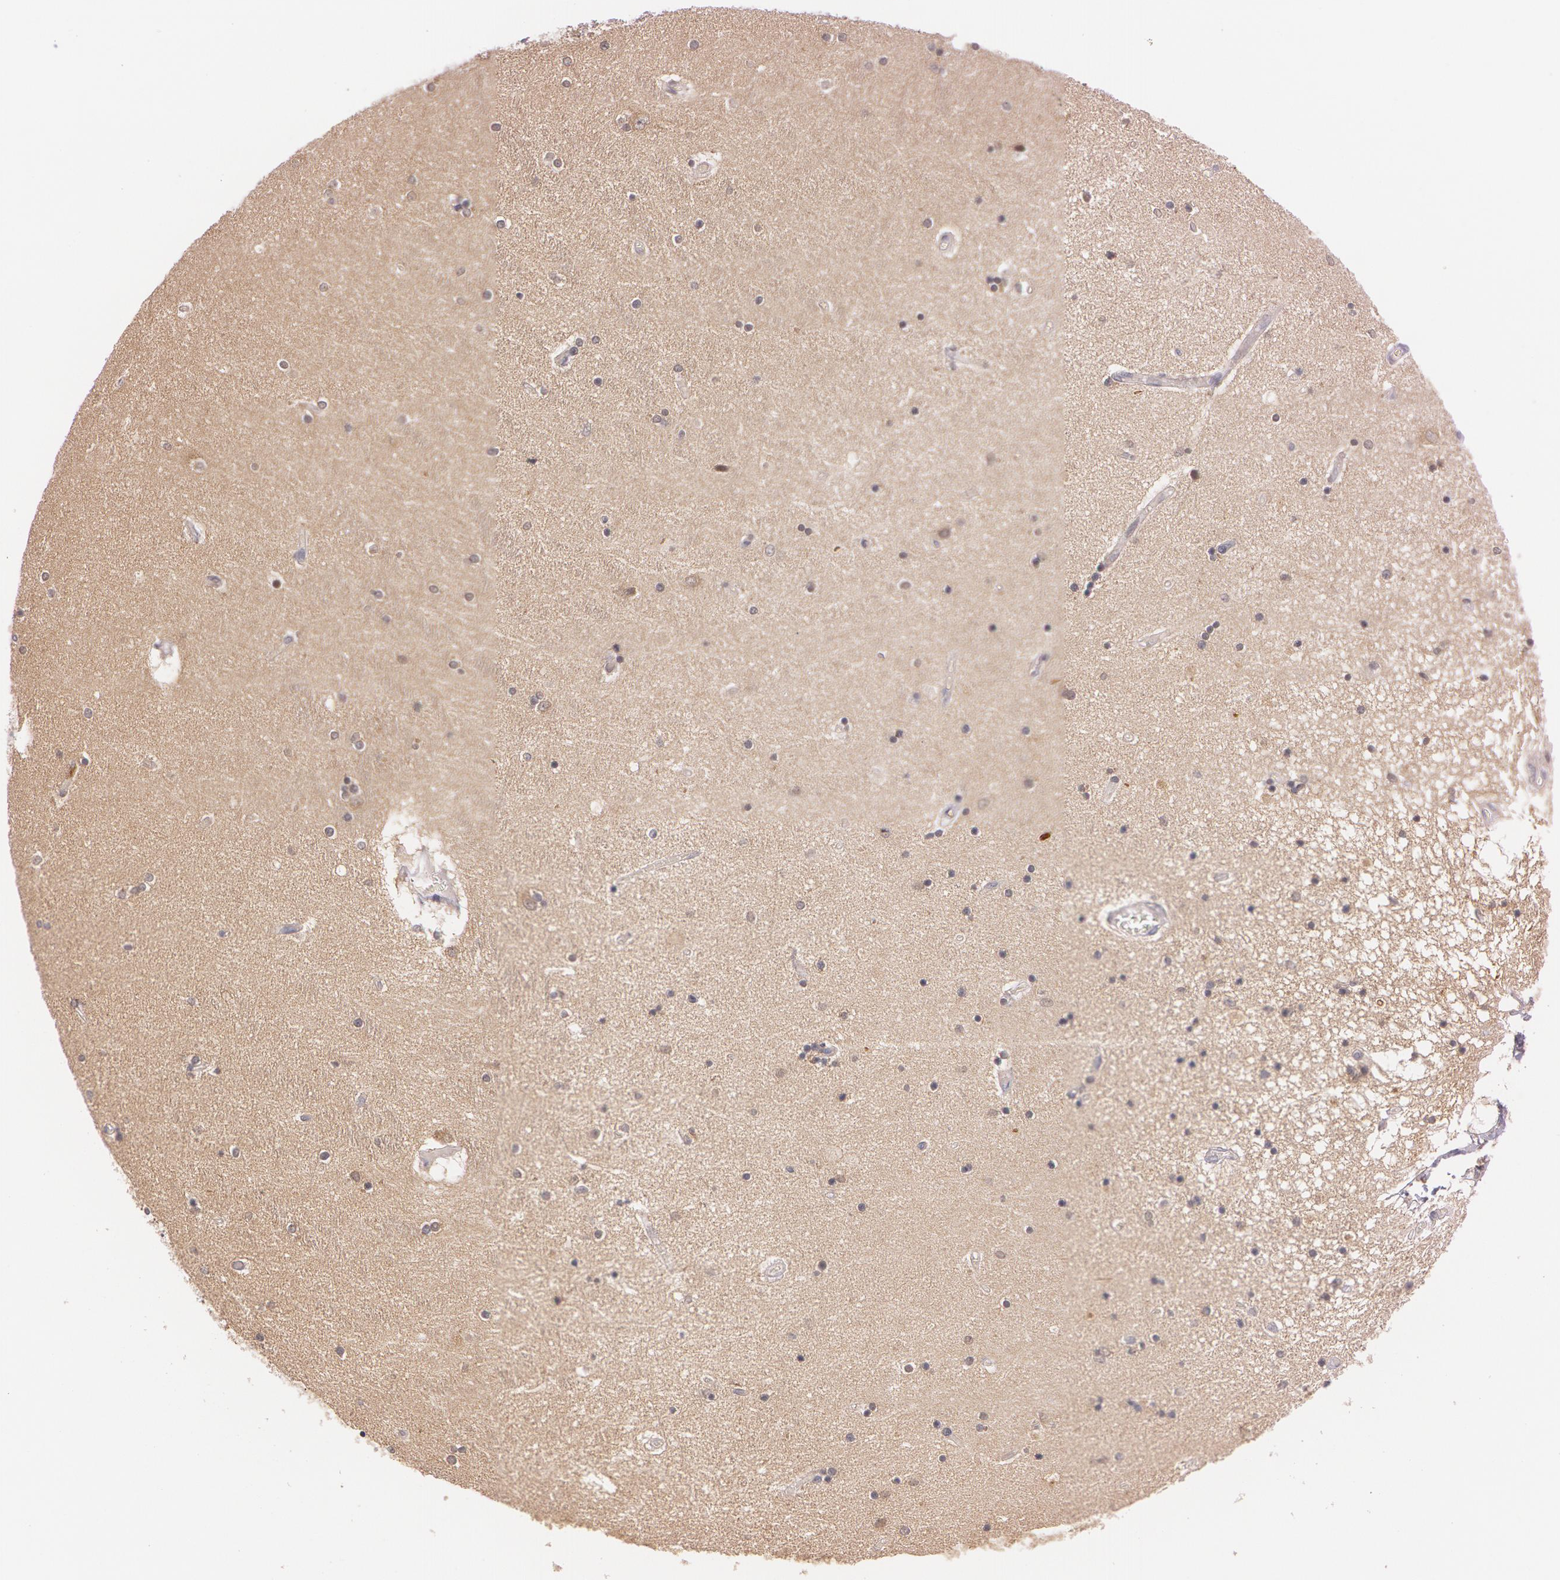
{"staining": {"intensity": "weak", "quantity": "25%-75%", "location": "cytoplasmic/membranous"}, "tissue": "hippocampus", "cell_type": "Glial cells", "image_type": "normal", "snomed": [{"axis": "morphology", "description": "Normal tissue, NOS"}, {"axis": "topography", "description": "Hippocampus"}], "caption": "Immunohistochemistry (IHC) staining of normal hippocampus, which demonstrates low levels of weak cytoplasmic/membranous expression in approximately 25%-75% of glial cells indicating weak cytoplasmic/membranous protein expression. The staining was performed using DAB (3,3'-diaminobenzidine) (brown) for protein detection and nuclei were counterstained in hematoxylin (blue).", "gene": "ATG2B", "patient": {"sex": "female", "age": 54}}